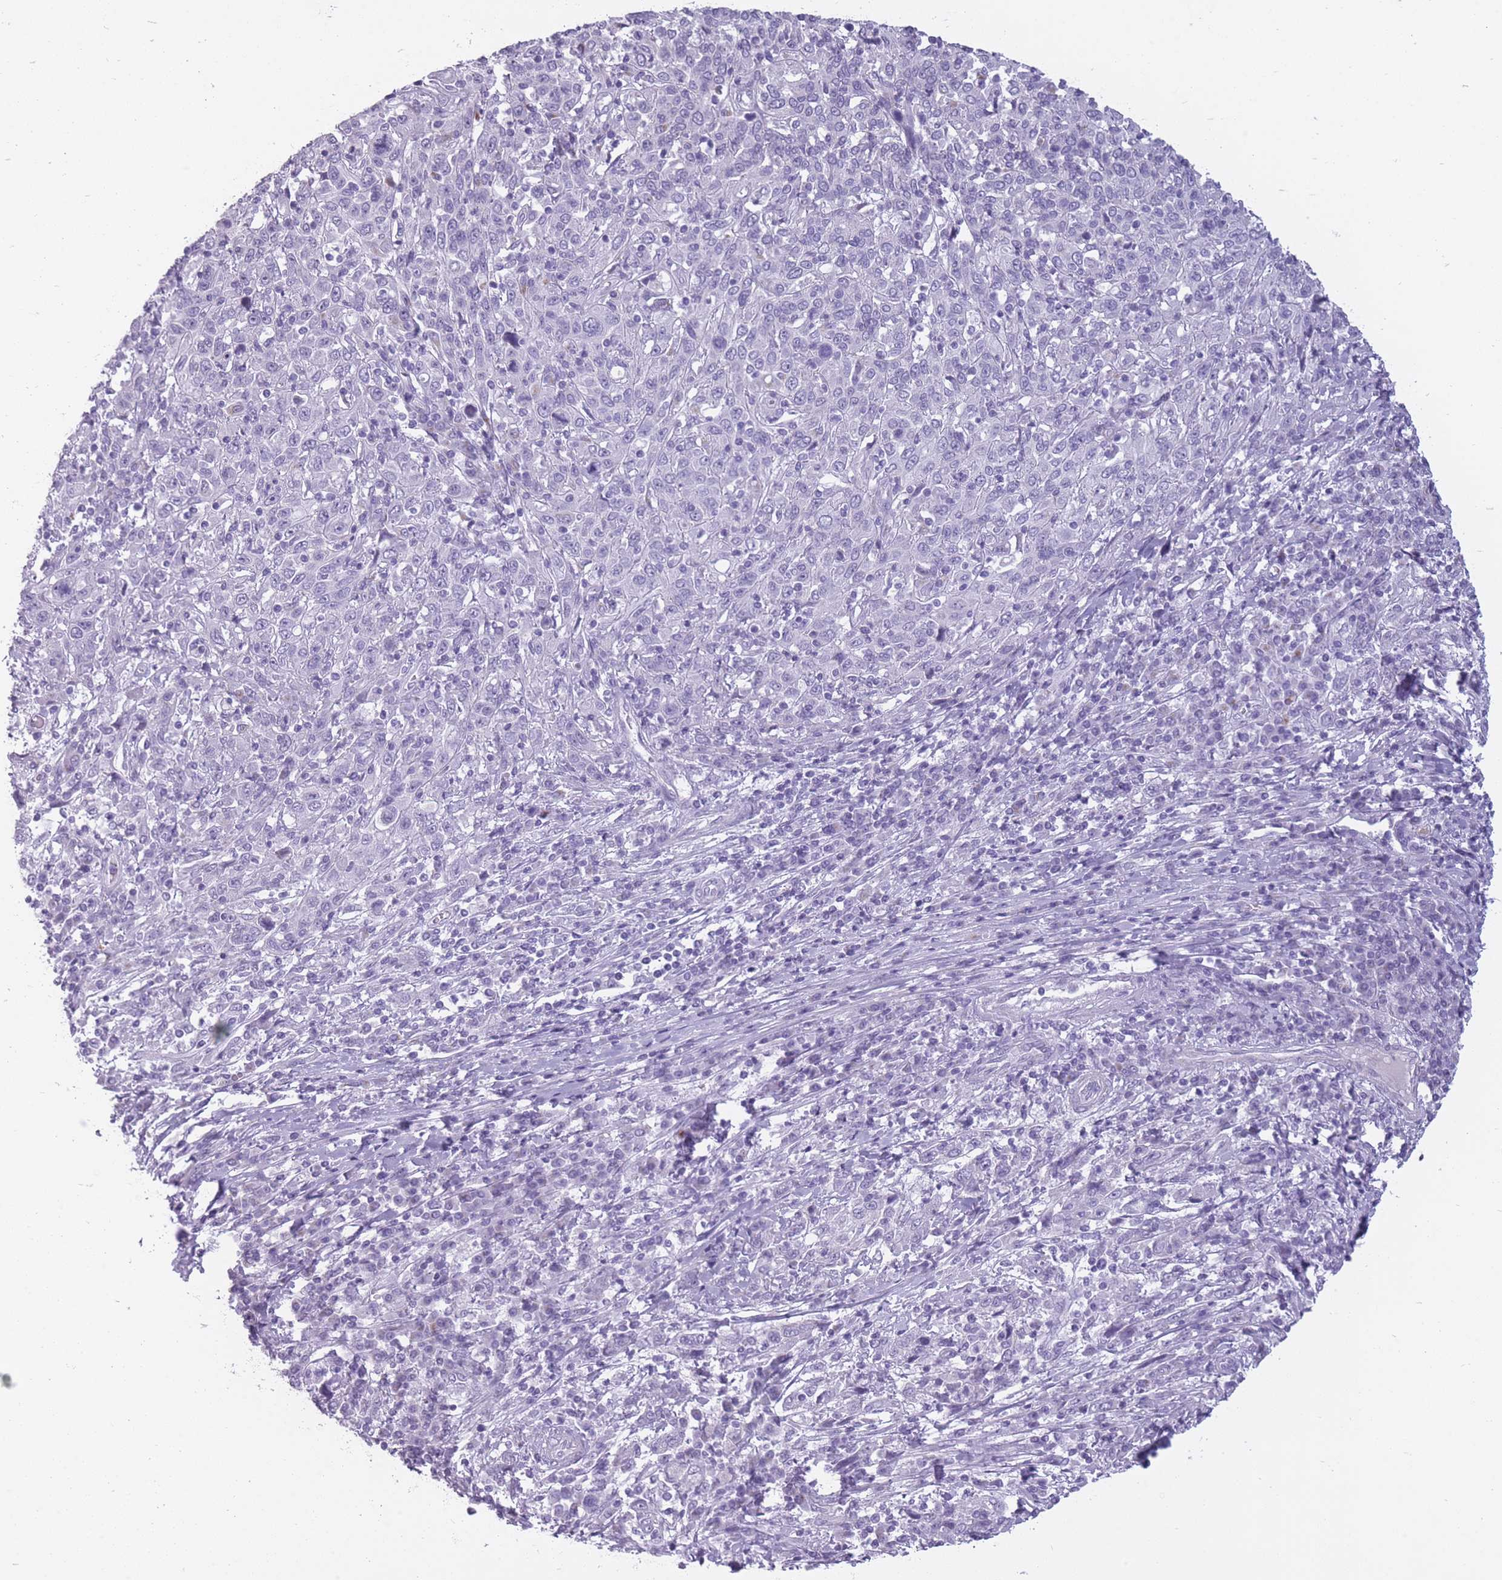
{"staining": {"intensity": "negative", "quantity": "none", "location": "none"}, "tissue": "cervical cancer", "cell_type": "Tumor cells", "image_type": "cancer", "snomed": [{"axis": "morphology", "description": "Squamous cell carcinoma, NOS"}, {"axis": "topography", "description": "Cervix"}], "caption": "Immunohistochemical staining of human squamous cell carcinoma (cervical) shows no significant expression in tumor cells.", "gene": "GOLGA6D", "patient": {"sex": "female", "age": 46}}